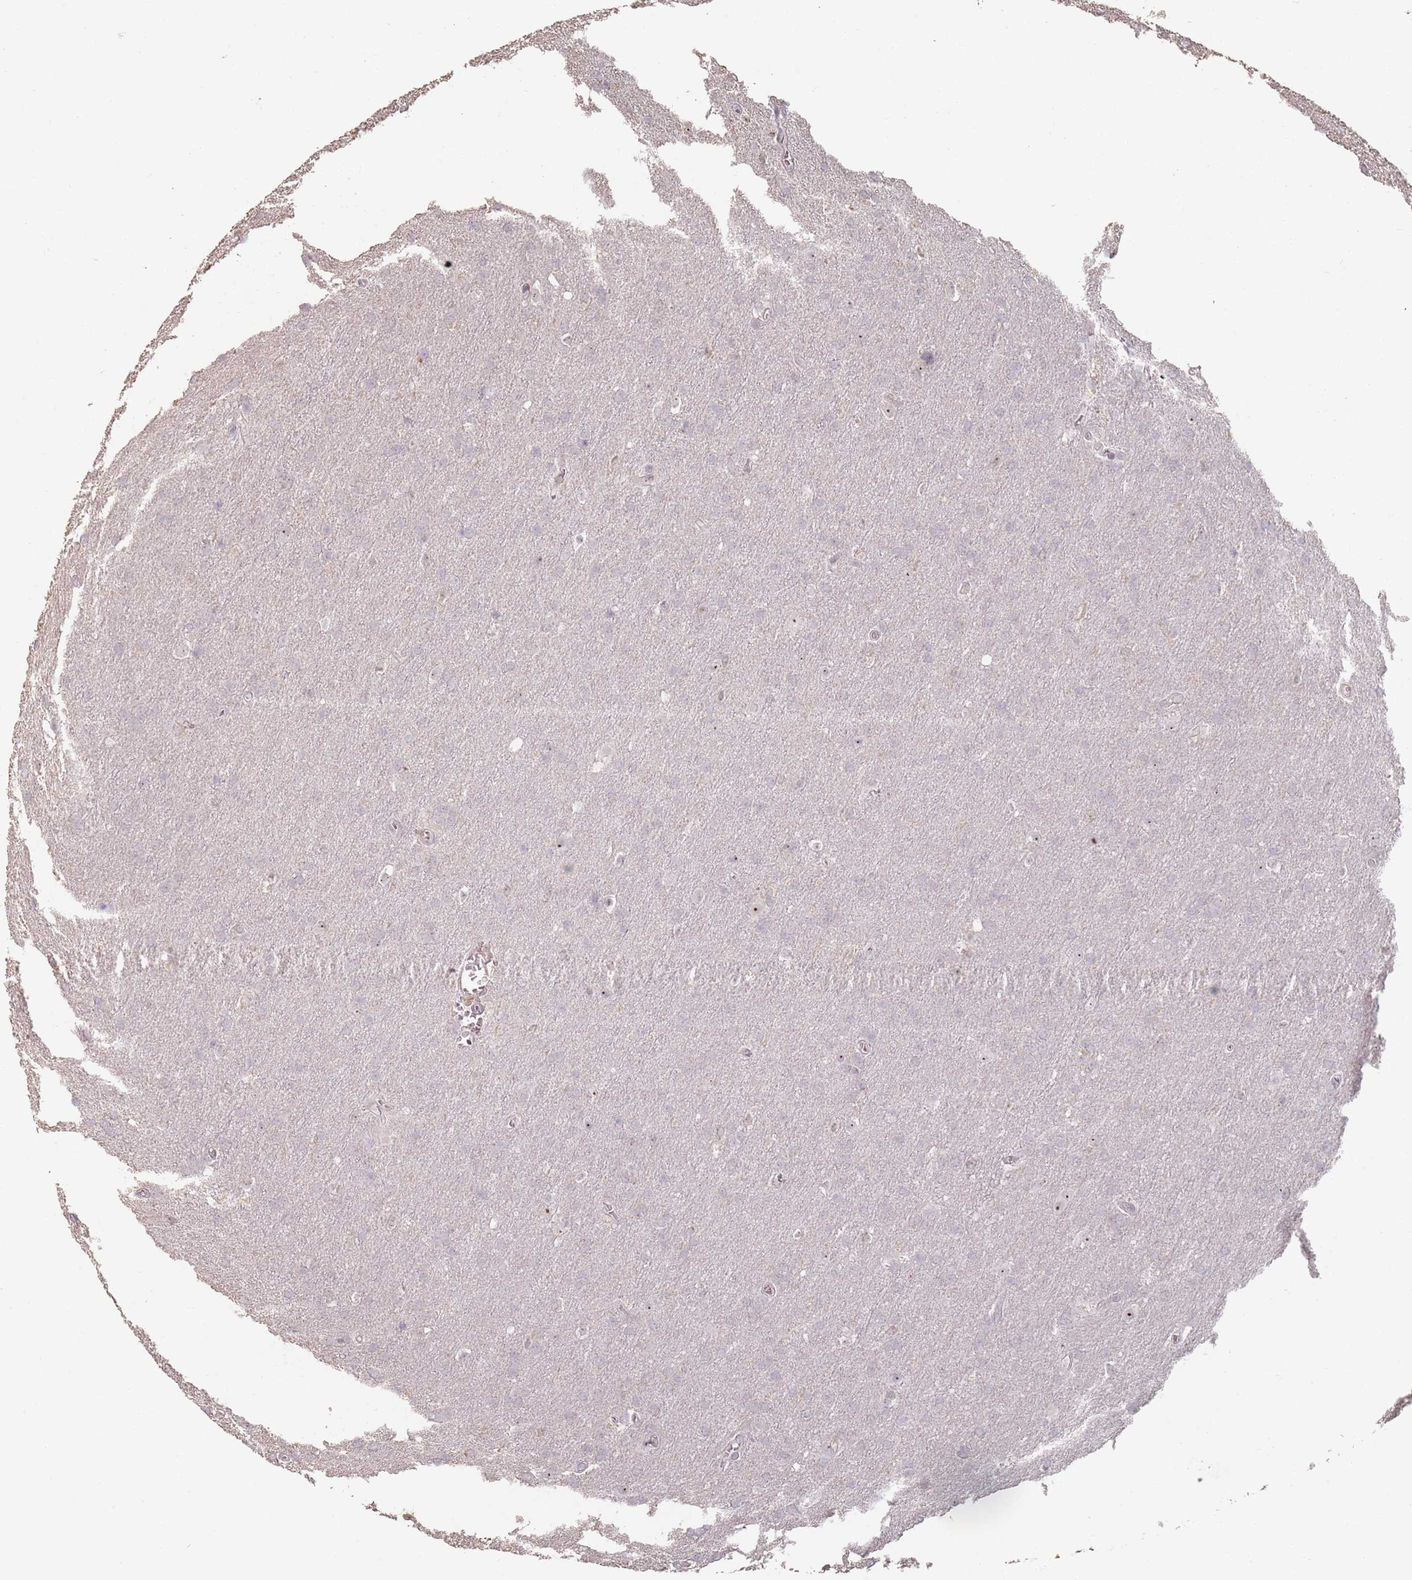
{"staining": {"intensity": "negative", "quantity": "none", "location": "none"}, "tissue": "glioma", "cell_type": "Tumor cells", "image_type": "cancer", "snomed": [{"axis": "morphology", "description": "Glioma, malignant, Low grade"}, {"axis": "topography", "description": "Brain"}], "caption": "Tumor cells show no significant staining in malignant glioma (low-grade).", "gene": "ADTRP", "patient": {"sex": "female", "age": 32}}